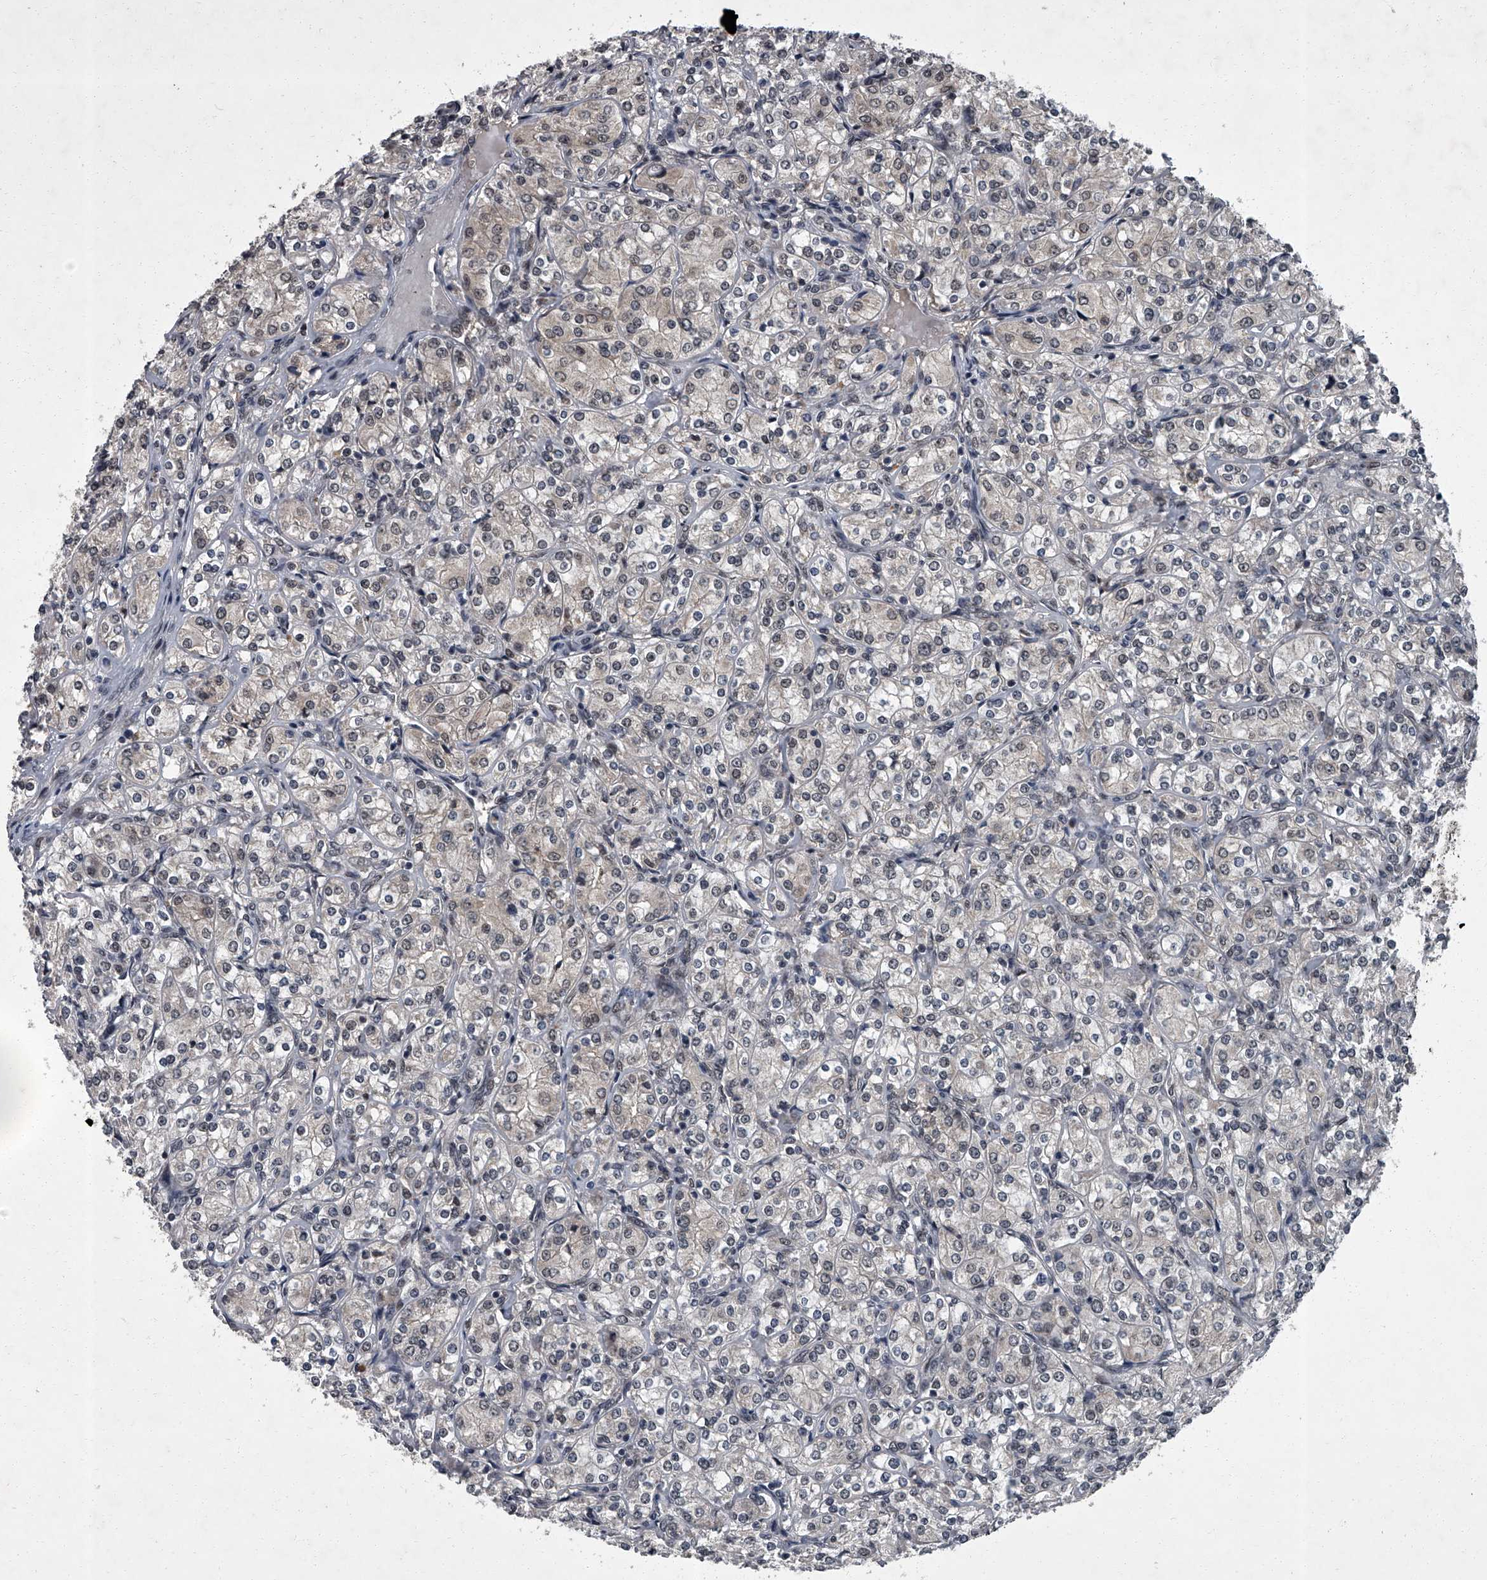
{"staining": {"intensity": "weak", "quantity": "<25%", "location": "nuclear"}, "tissue": "renal cancer", "cell_type": "Tumor cells", "image_type": "cancer", "snomed": [{"axis": "morphology", "description": "Adenocarcinoma, NOS"}, {"axis": "topography", "description": "Kidney"}], "caption": "Immunohistochemical staining of renal cancer (adenocarcinoma) displays no significant expression in tumor cells.", "gene": "ZNF518B", "patient": {"sex": "male", "age": 77}}